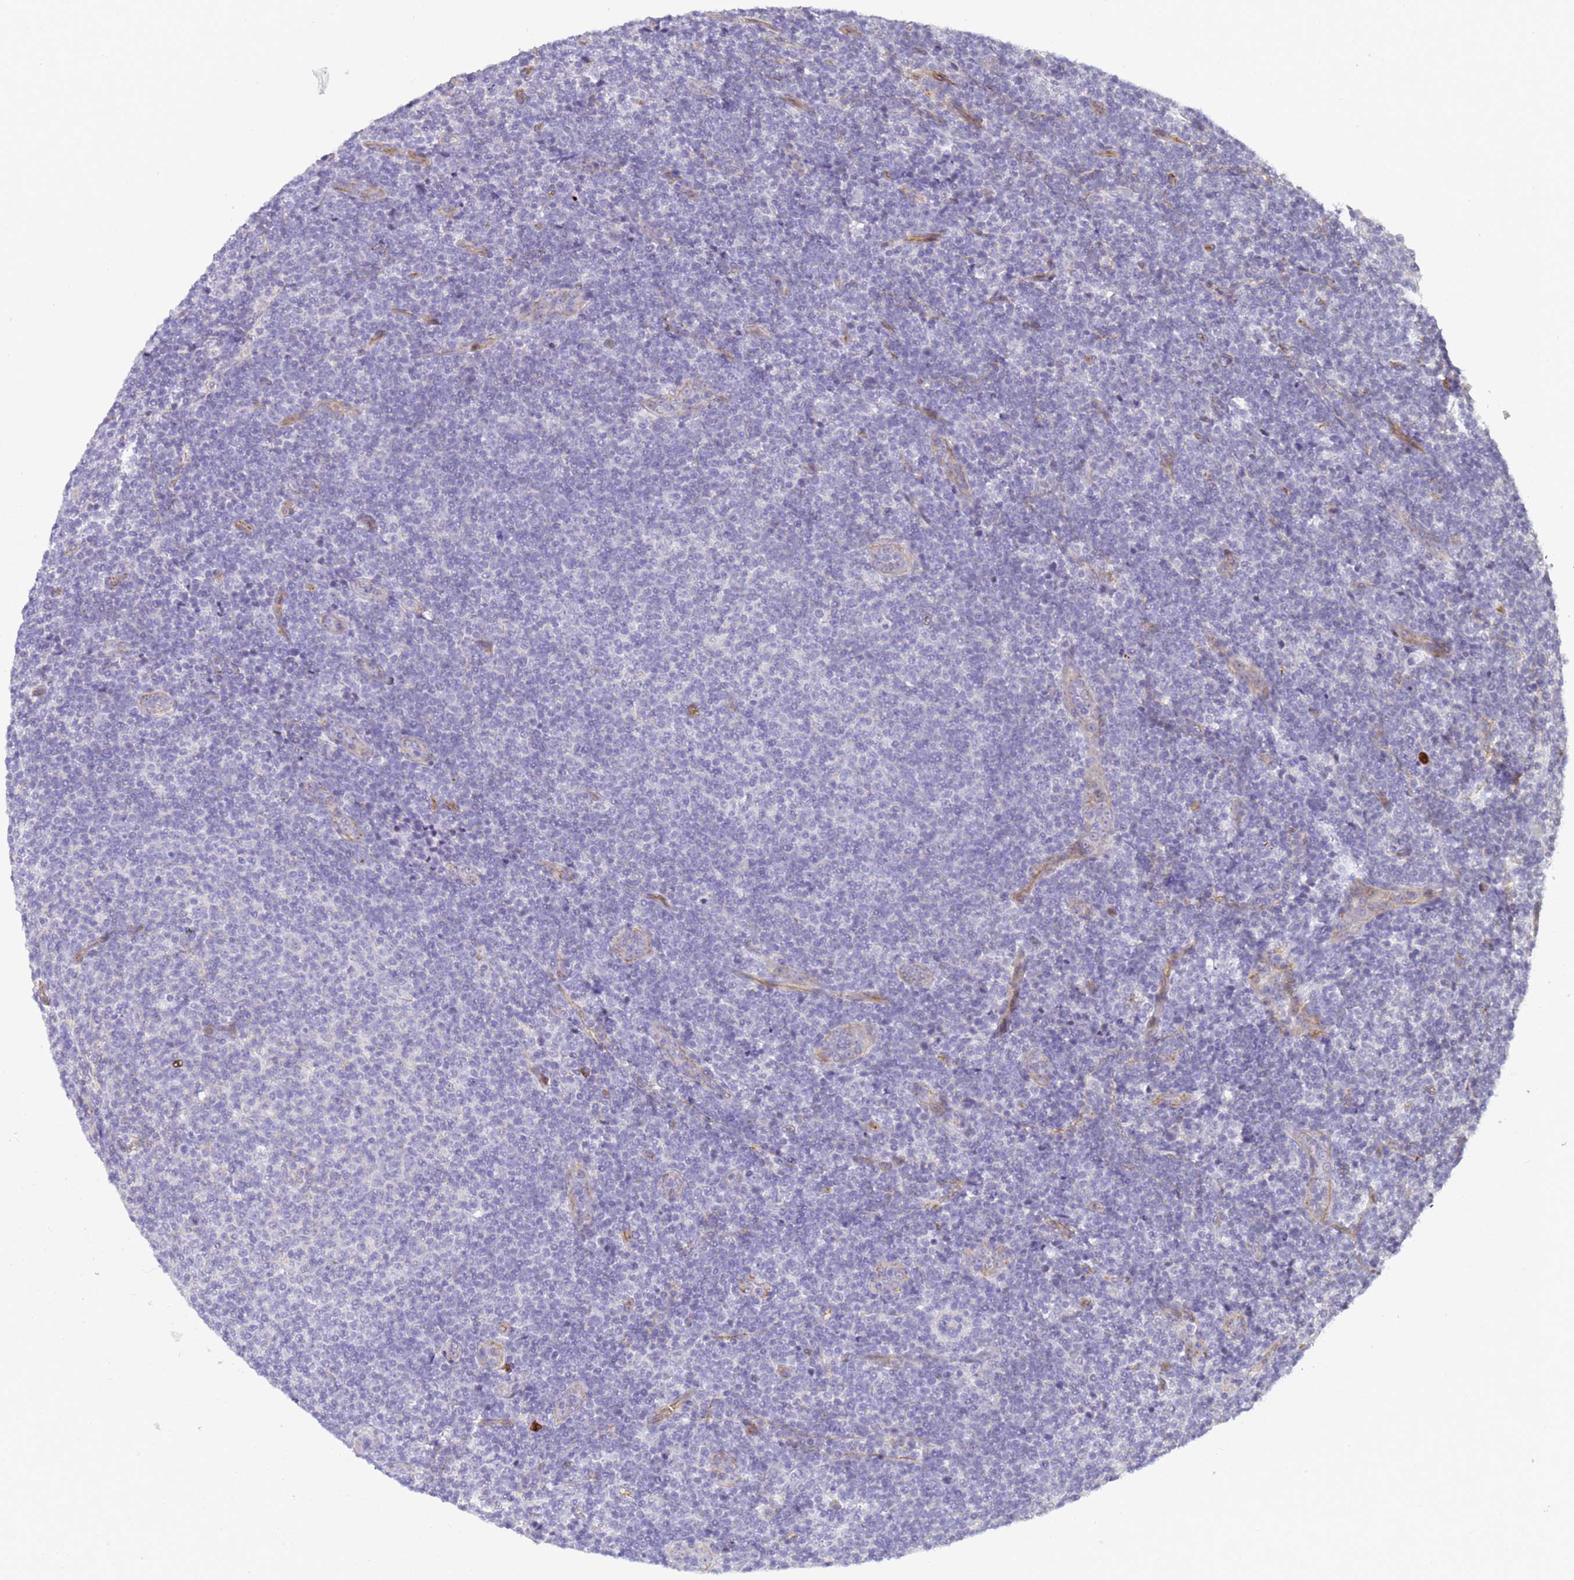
{"staining": {"intensity": "negative", "quantity": "none", "location": "none"}, "tissue": "lymphoma", "cell_type": "Tumor cells", "image_type": "cancer", "snomed": [{"axis": "morphology", "description": "Malignant lymphoma, non-Hodgkin's type, Low grade"}, {"axis": "topography", "description": "Lymph node"}], "caption": "High power microscopy micrograph of an immunohistochemistry (IHC) image of malignant lymphoma, non-Hodgkin's type (low-grade), revealing no significant expression in tumor cells. (DAB immunohistochemistry, high magnification).", "gene": "GON4L", "patient": {"sex": "male", "age": 66}}